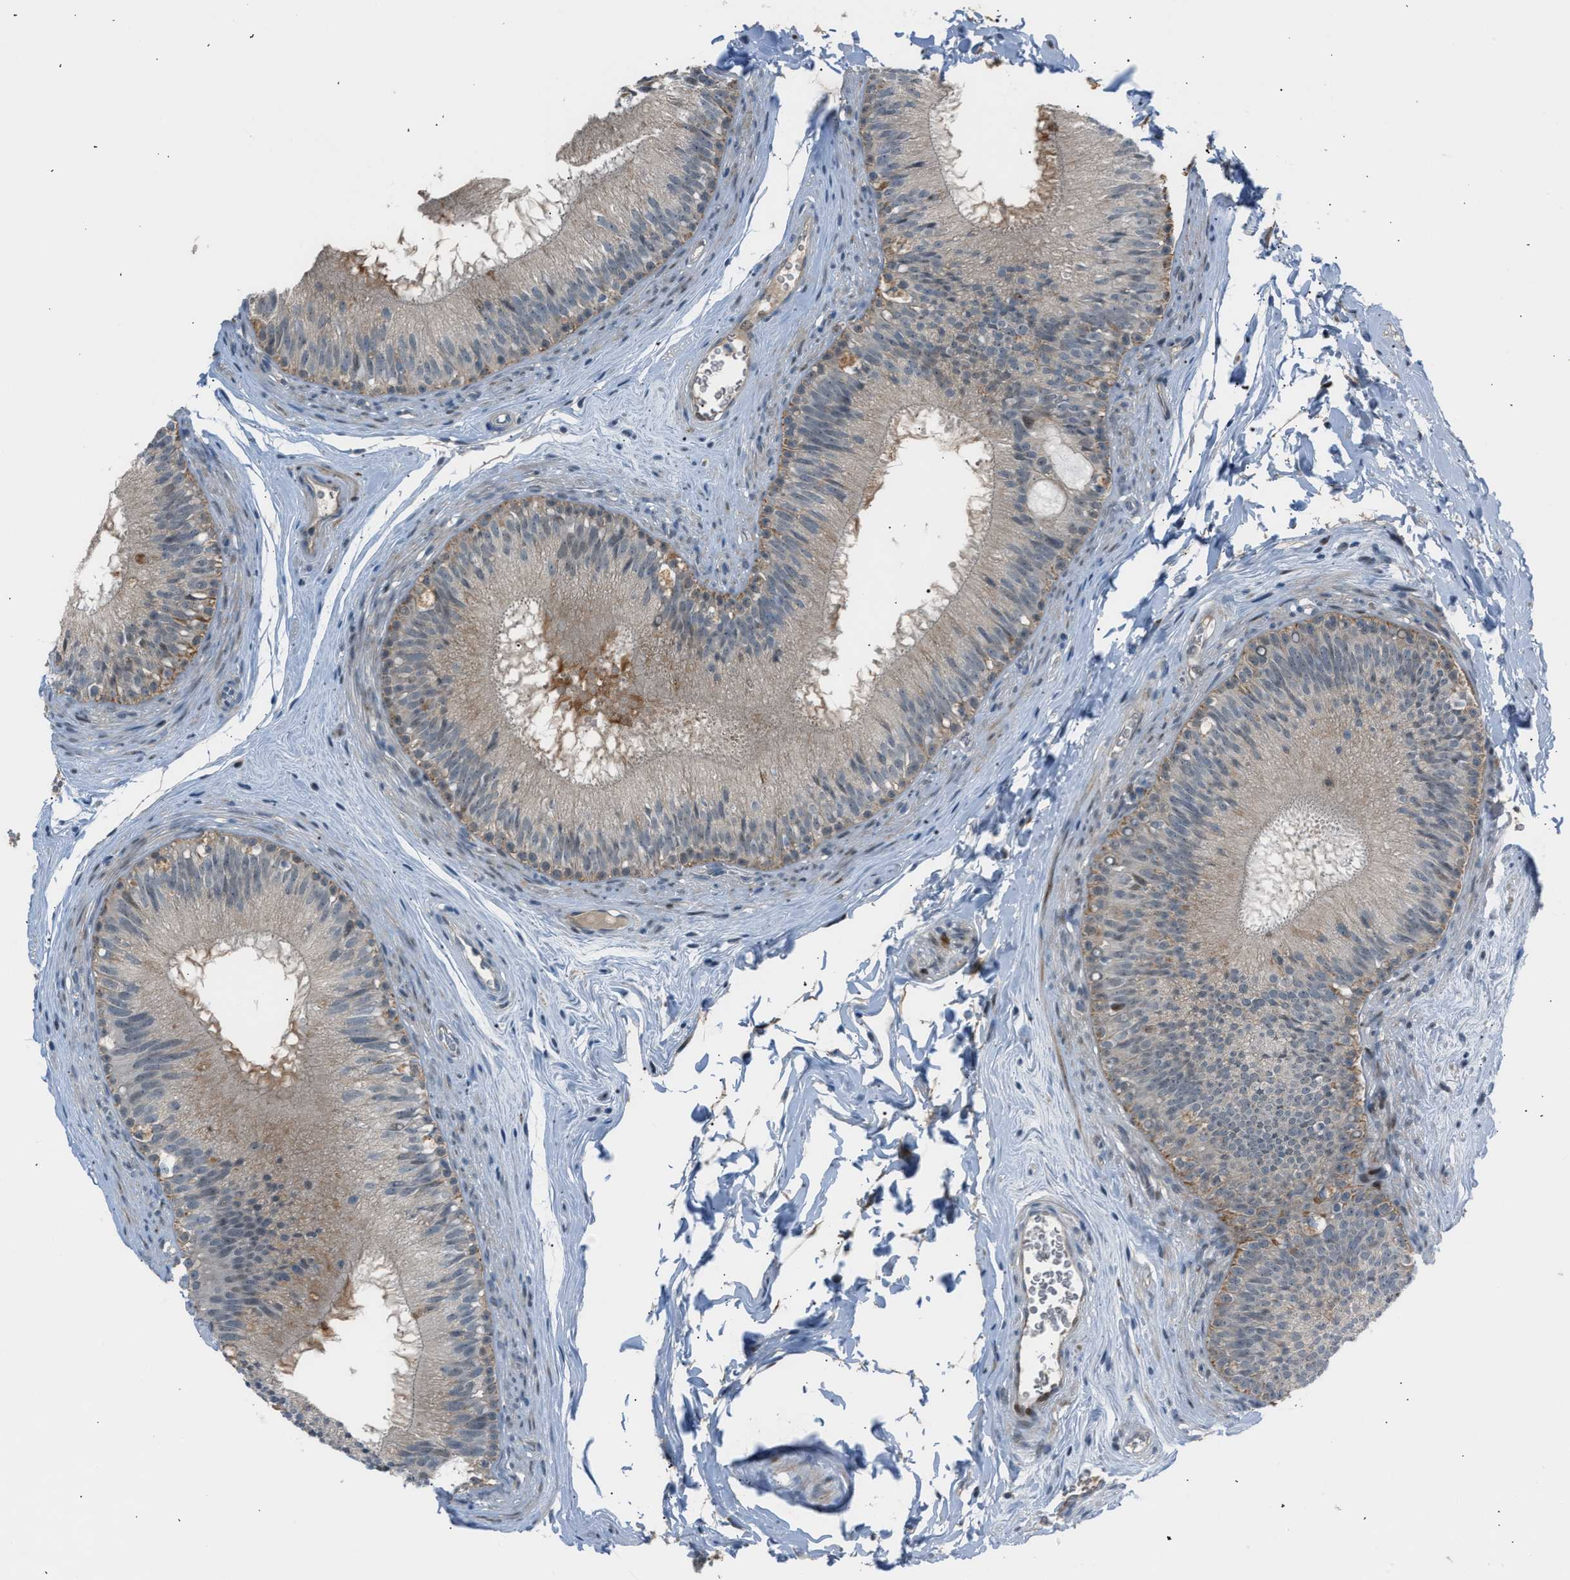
{"staining": {"intensity": "weak", "quantity": "<25%", "location": "cytoplasmic/membranous"}, "tissue": "epididymis", "cell_type": "Glandular cells", "image_type": "normal", "snomed": [{"axis": "morphology", "description": "Normal tissue, NOS"}, {"axis": "topography", "description": "Testis"}, {"axis": "topography", "description": "Epididymis"}], "caption": "IHC of normal epididymis displays no staining in glandular cells.", "gene": "VPS41", "patient": {"sex": "male", "age": 36}}